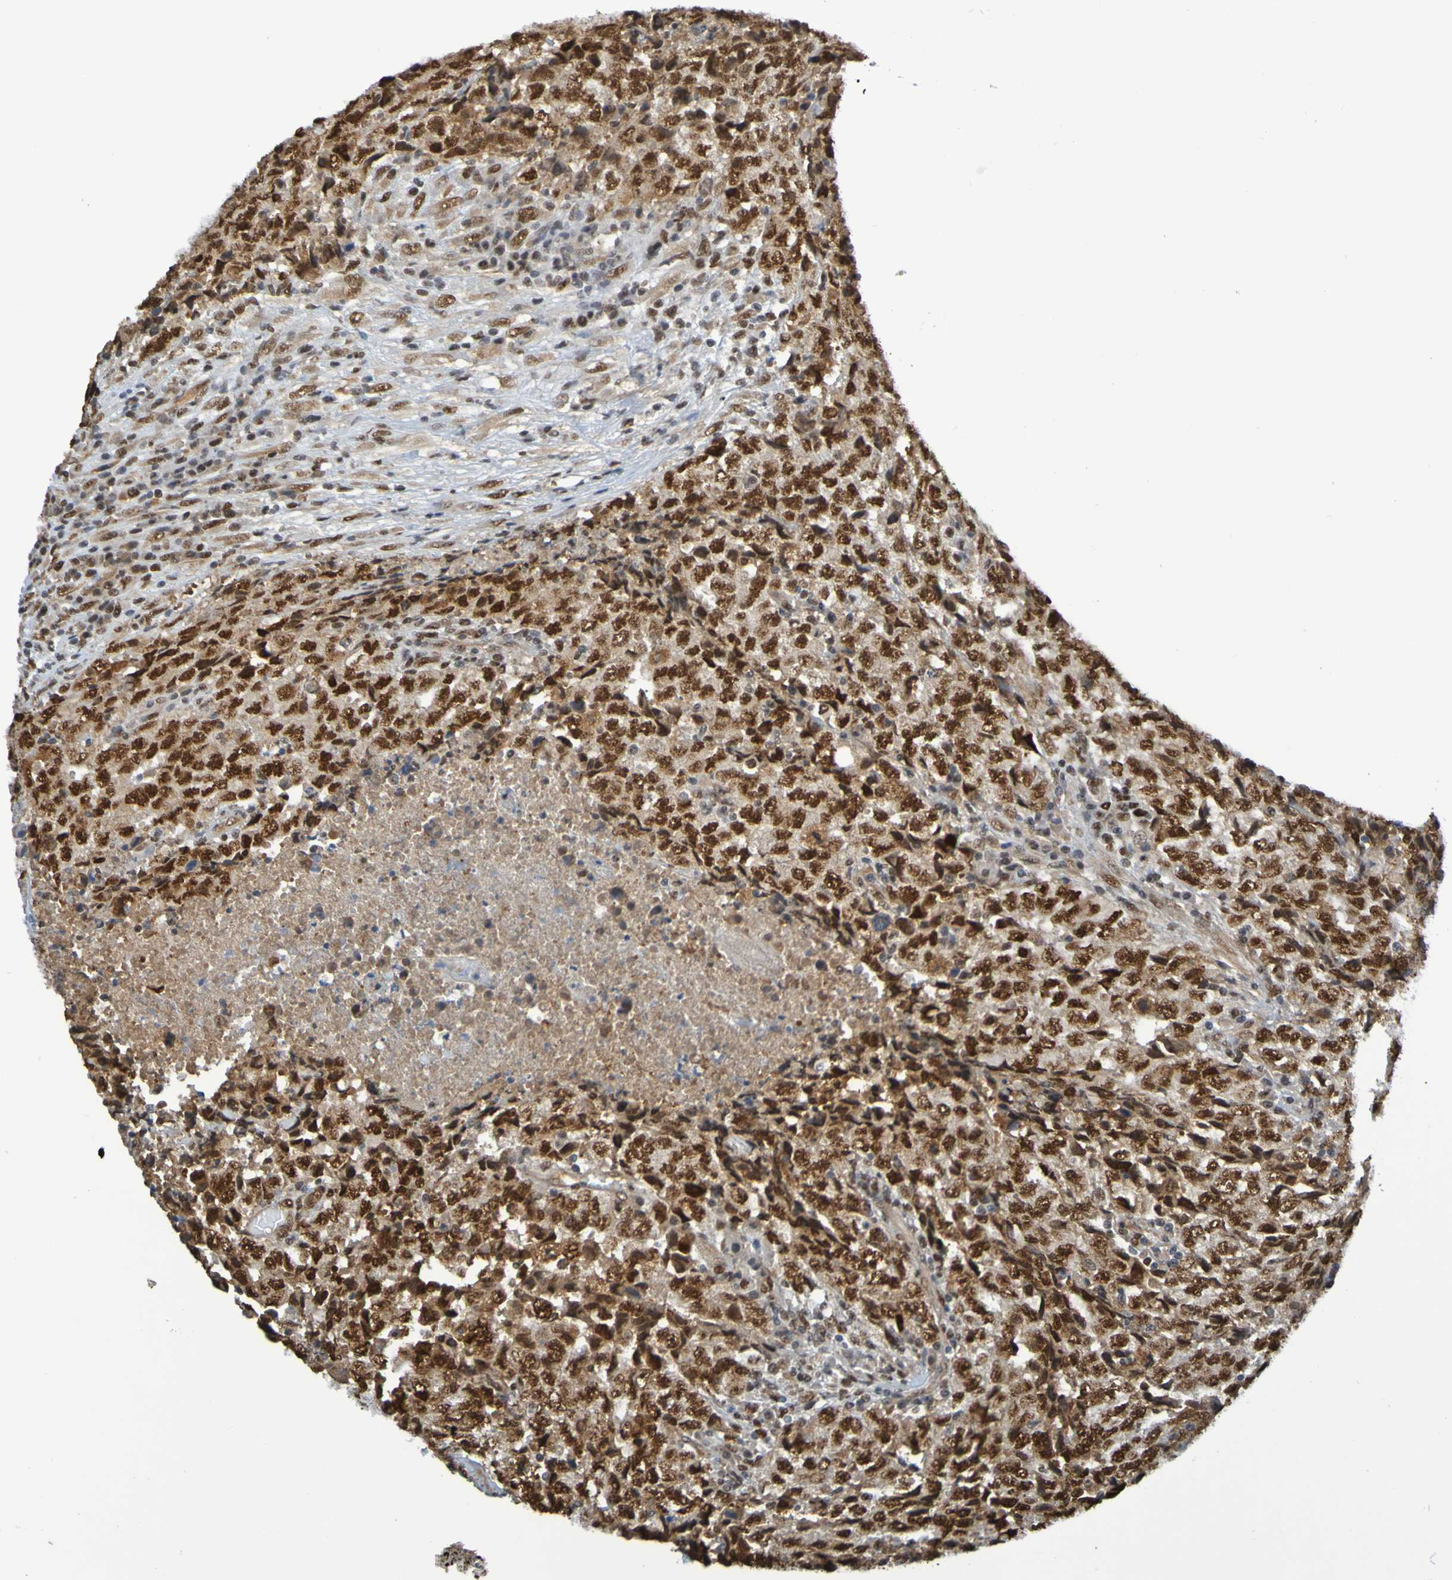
{"staining": {"intensity": "strong", "quantity": ">75%", "location": "nuclear"}, "tissue": "testis cancer", "cell_type": "Tumor cells", "image_type": "cancer", "snomed": [{"axis": "morphology", "description": "Necrosis, NOS"}, {"axis": "morphology", "description": "Carcinoma, Embryonal, NOS"}, {"axis": "topography", "description": "Testis"}], "caption": "Brown immunohistochemical staining in testis embryonal carcinoma shows strong nuclear expression in approximately >75% of tumor cells.", "gene": "HDAC2", "patient": {"sex": "male", "age": 19}}